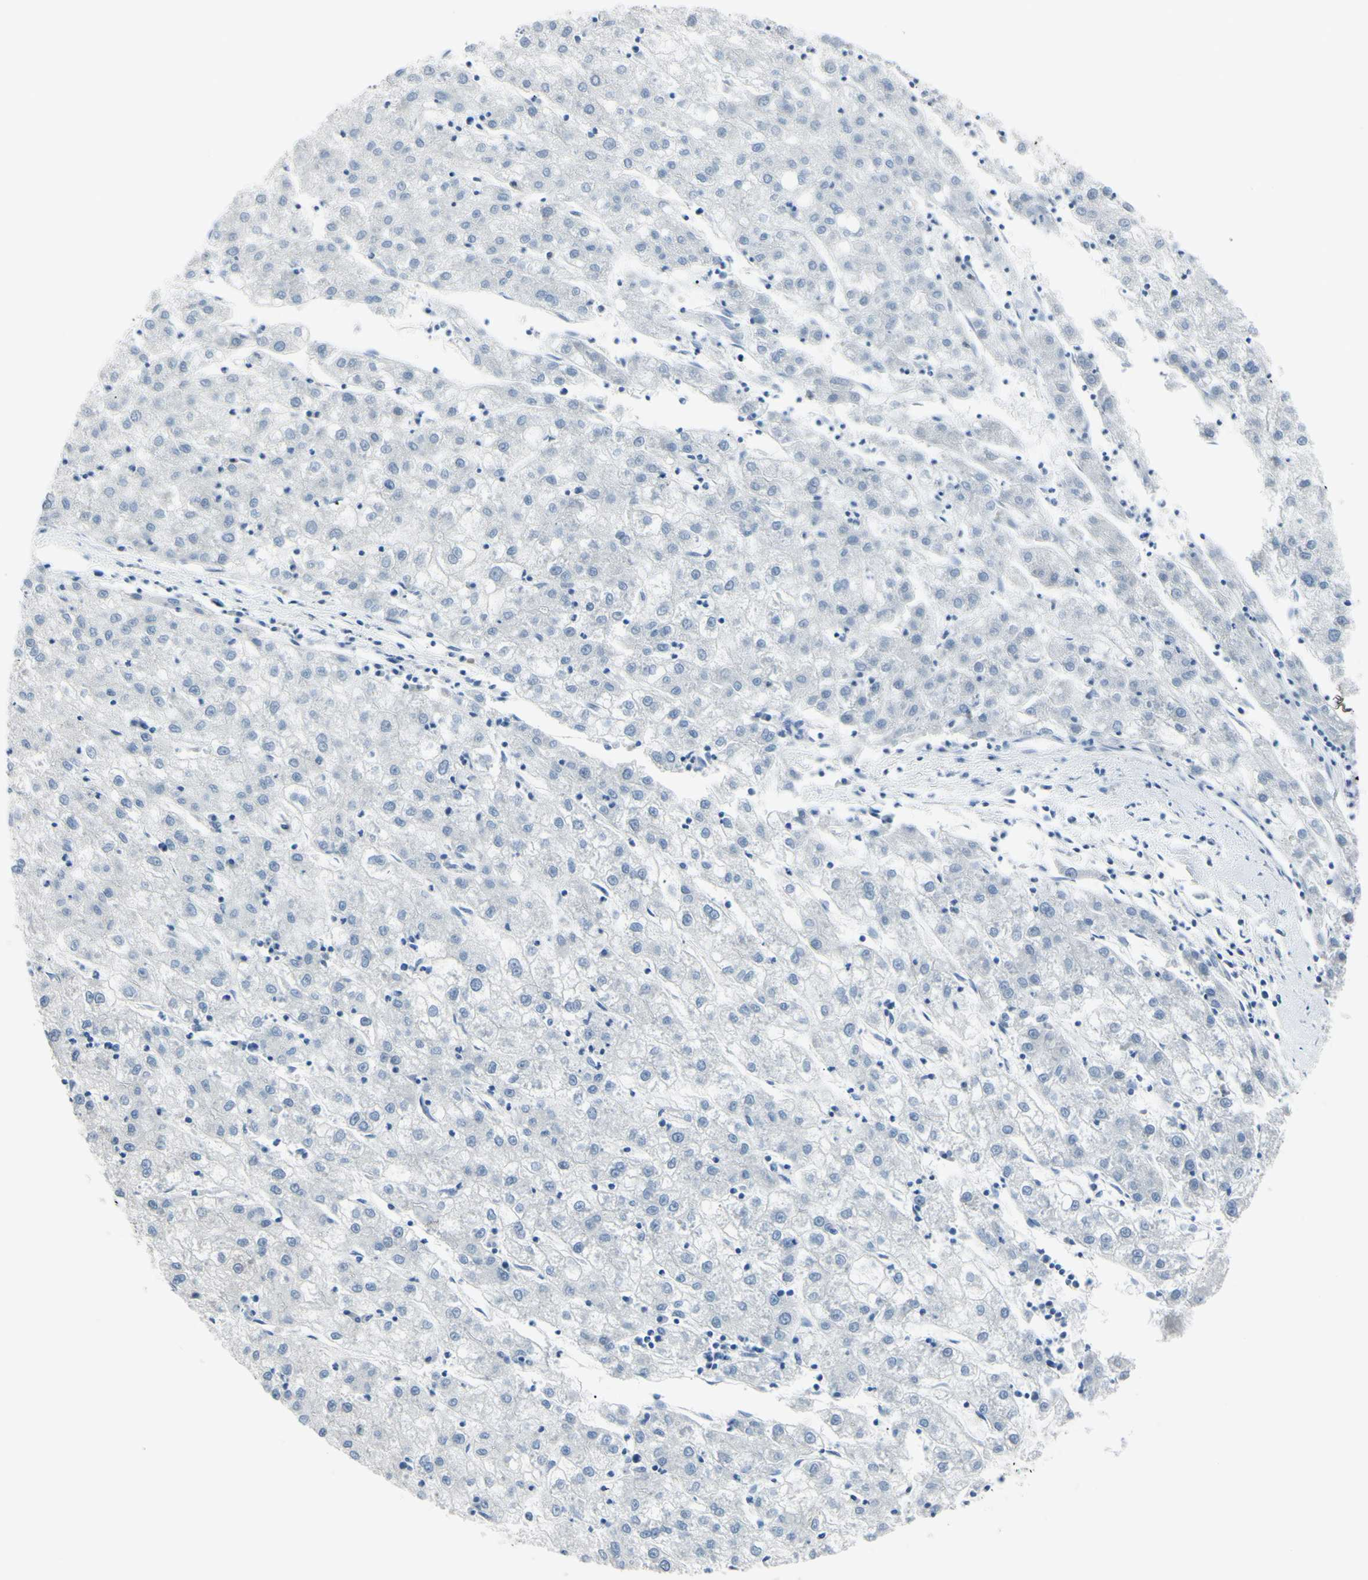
{"staining": {"intensity": "negative", "quantity": "none", "location": "none"}, "tissue": "liver cancer", "cell_type": "Tumor cells", "image_type": "cancer", "snomed": [{"axis": "morphology", "description": "Carcinoma, Hepatocellular, NOS"}, {"axis": "topography", "description": "Liver"}], "caption": "The histopathology image exhibits no staining of tumor cells in liver cancer (hepatocellular carcinoma). (DAB (3,3'-diaminobenzidine) immunohistochemistry with hematoxylin counter stain).", "gene": "NOL3", "patient": {"sex": "male", "age": 72}}